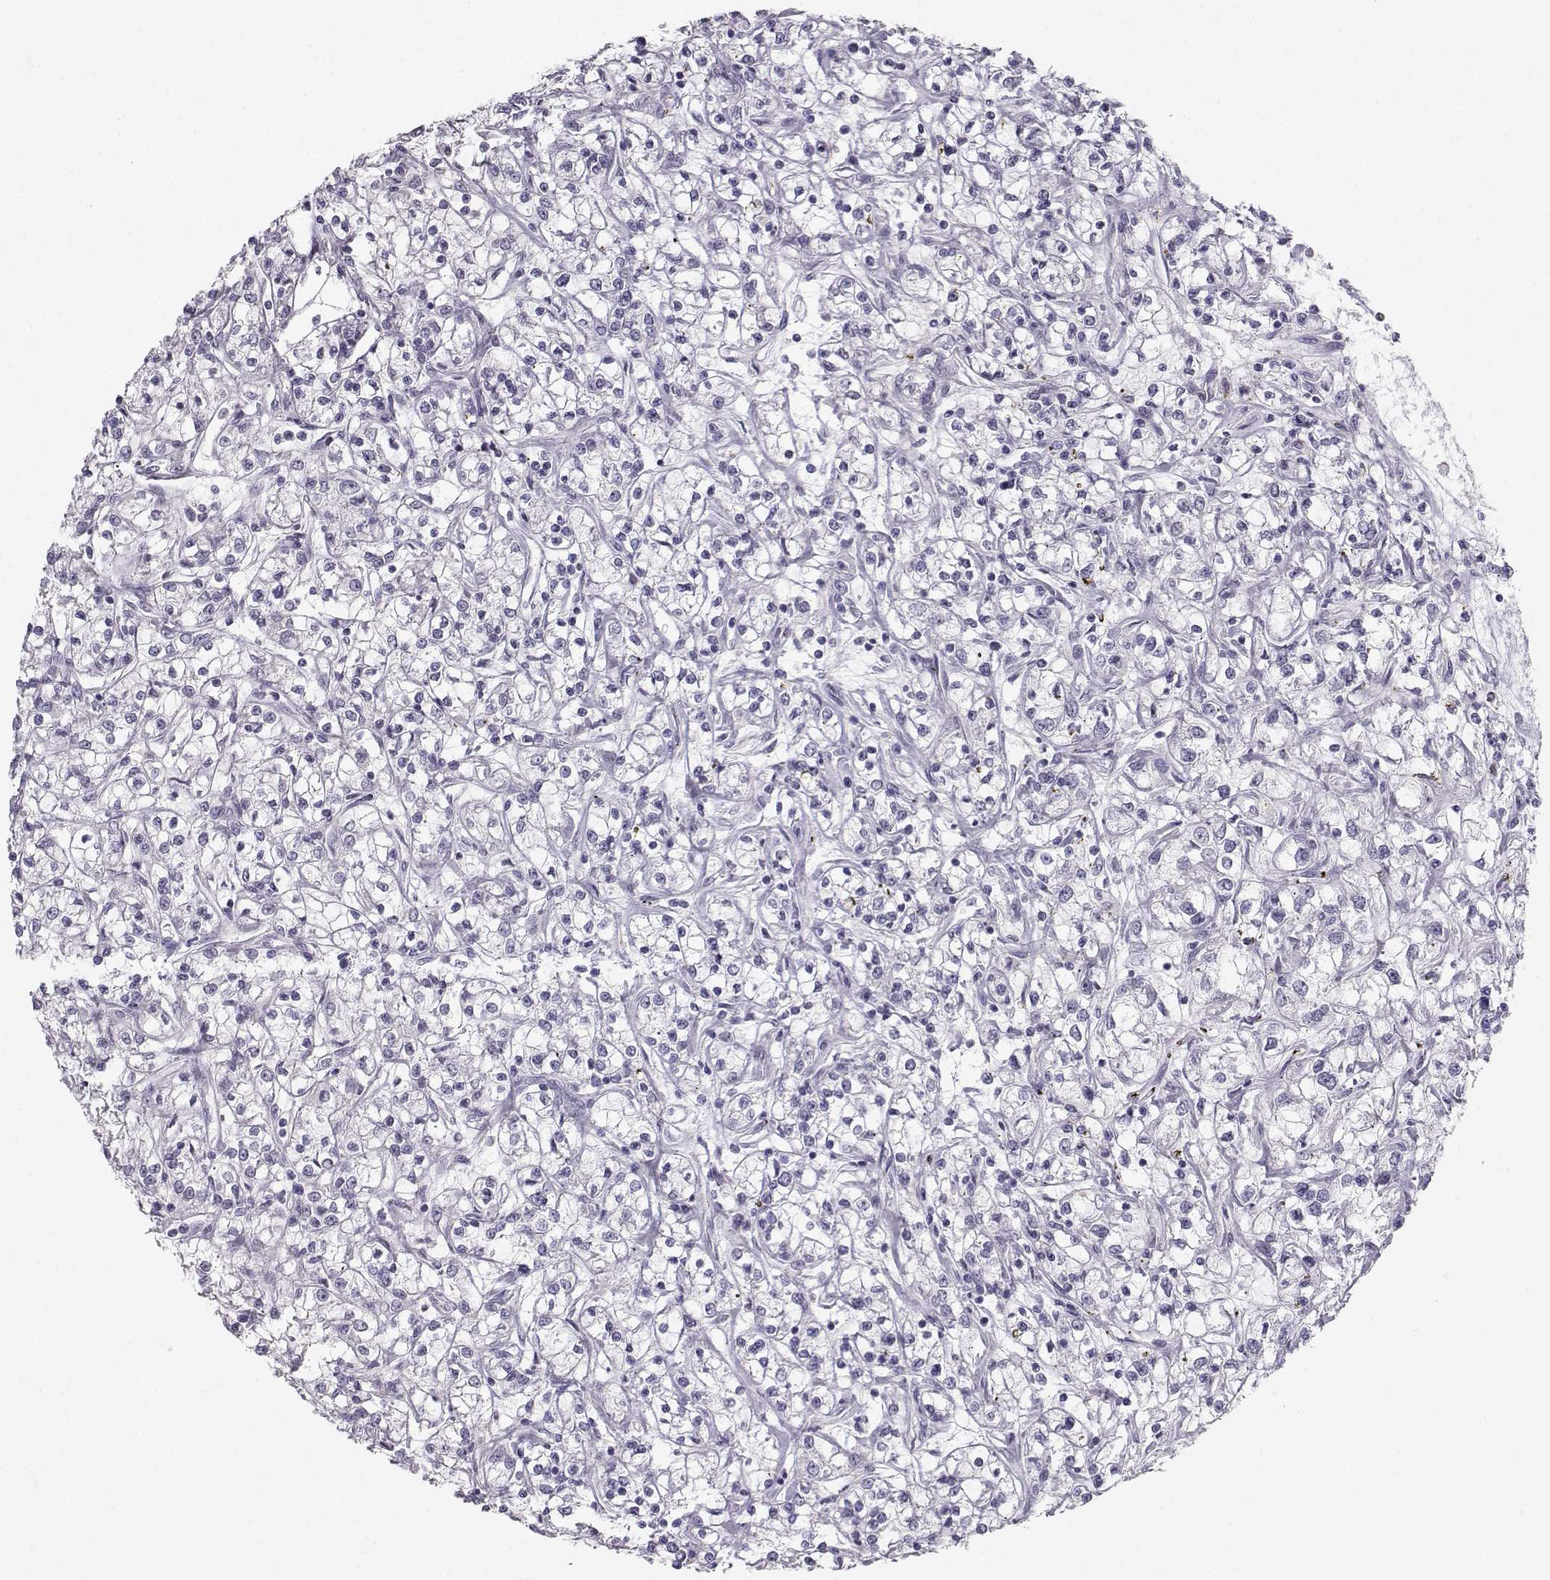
{"staining": {"intensity": "negative", "quantity": "none", "location": "none"}, "tissue": "renal cancer", "cell_type": "Tumor cells", "image_type": "cancer", "snomed": [{"axis": "morphology", "description": "Adenocarcinoma, NOS"}, {"axis": "topography", "description": "Kidney"}], "caption": "High magnification brightfield microscopy of renal cancer (adenocarcinoma) stained with DAB (3,3'-diaminobenzidine) (brown) and counterstained with hematoxylin (blue): tumor cells show no significant staining. (DAB immunohistochemistry, high magnification).", "gene": "CASR", "patient": {"sex": "female", "age": 59}}